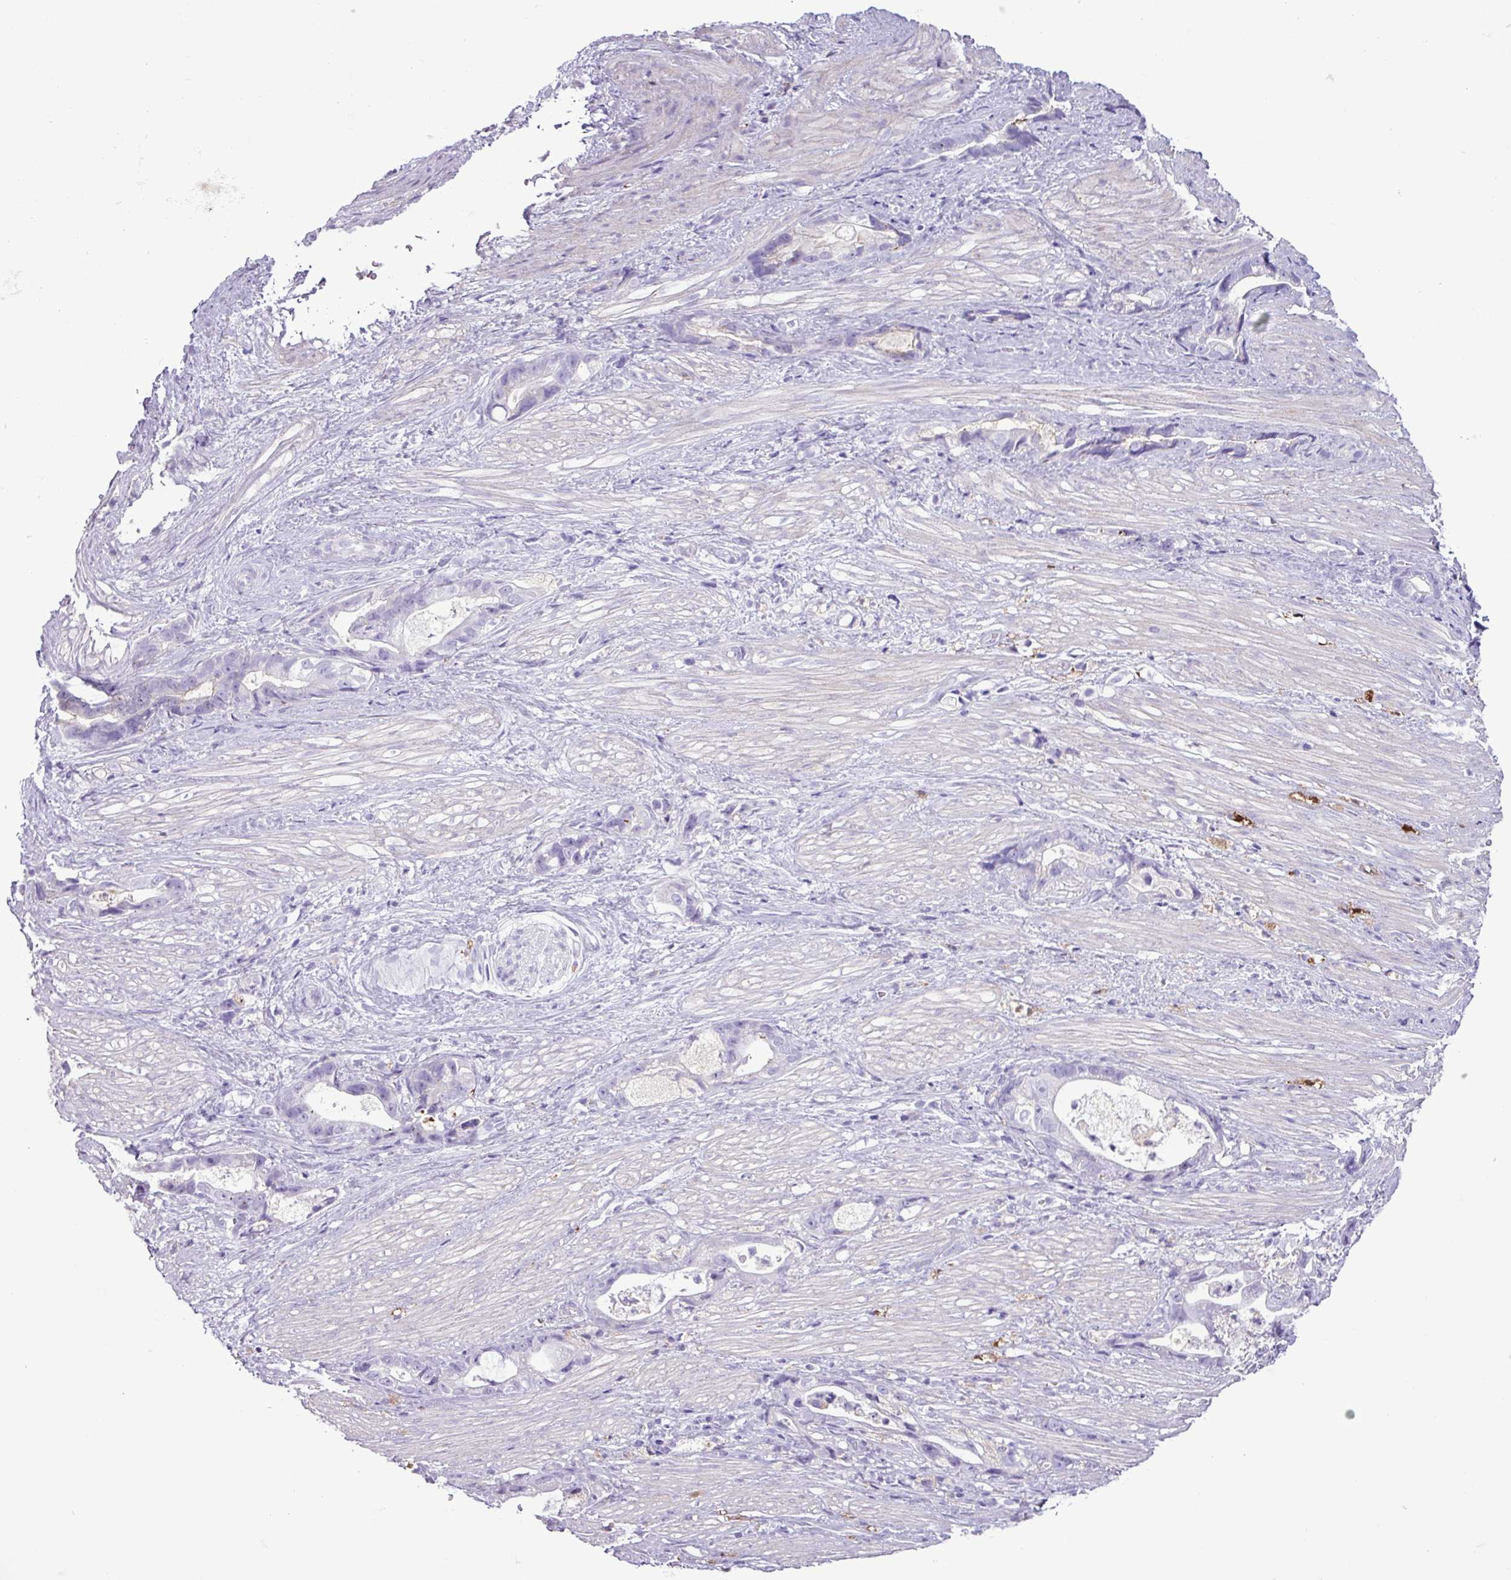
{"staining": {"intensity": "negative", "quantity": "none", "location": "none"}, "tissue": "stomach cancer", "cell_type": "Tumor cells", "image_type": "cancer", "snomed": [{"axis": "morphology", "description": "Adenocarcinoma, NOS"}, {"axis": "topography", "description": "Stomach"}], "caption": "Immunohistochemical staining of stomach cancer exhibits no significant staining in tumor cells.", "gene": "TMEM200C", "patient": {"sex": "male", "age": 55}}